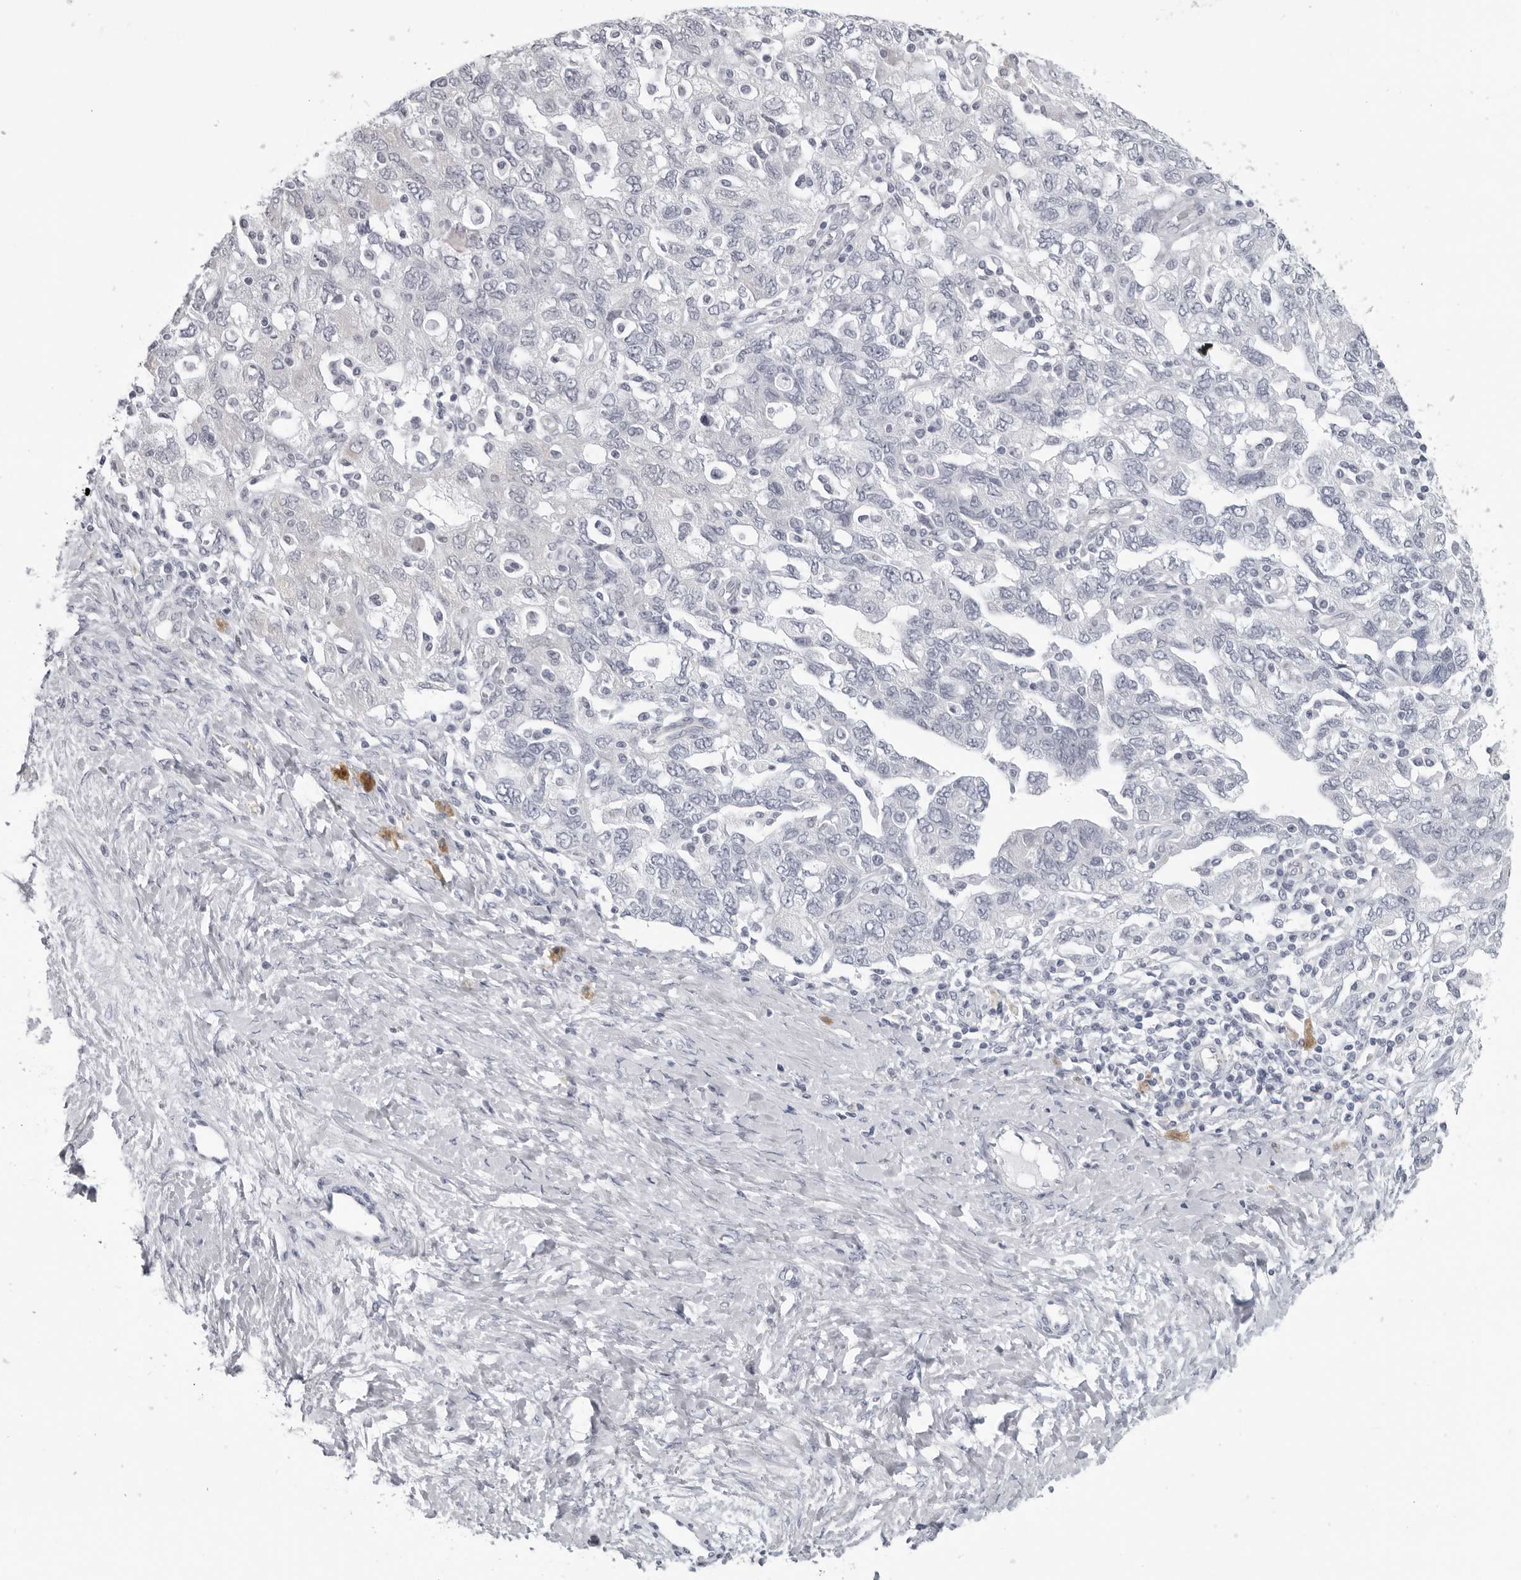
{"staining": {"intensity": "negative", "quantity": "none", "location": "none"}, "tissue": "ovarian cancer", "cell_type": "Tumor cells", "image_type": "cancer", "snomed": [{"axis": "morphology", "description": "Carcinoma, NOS"}, {"axis": "morphology", "description": "Cystadenocarcinoma, serous, NOS"}, {"axis": "topography", "description": "Ovary"}], "caption": "Human ovarian carcinoma stained for a protein using IHC shows no positivity in tumor cells.", "gene": "OPLAH", "patient": {"sex": "female", "age": 69}}